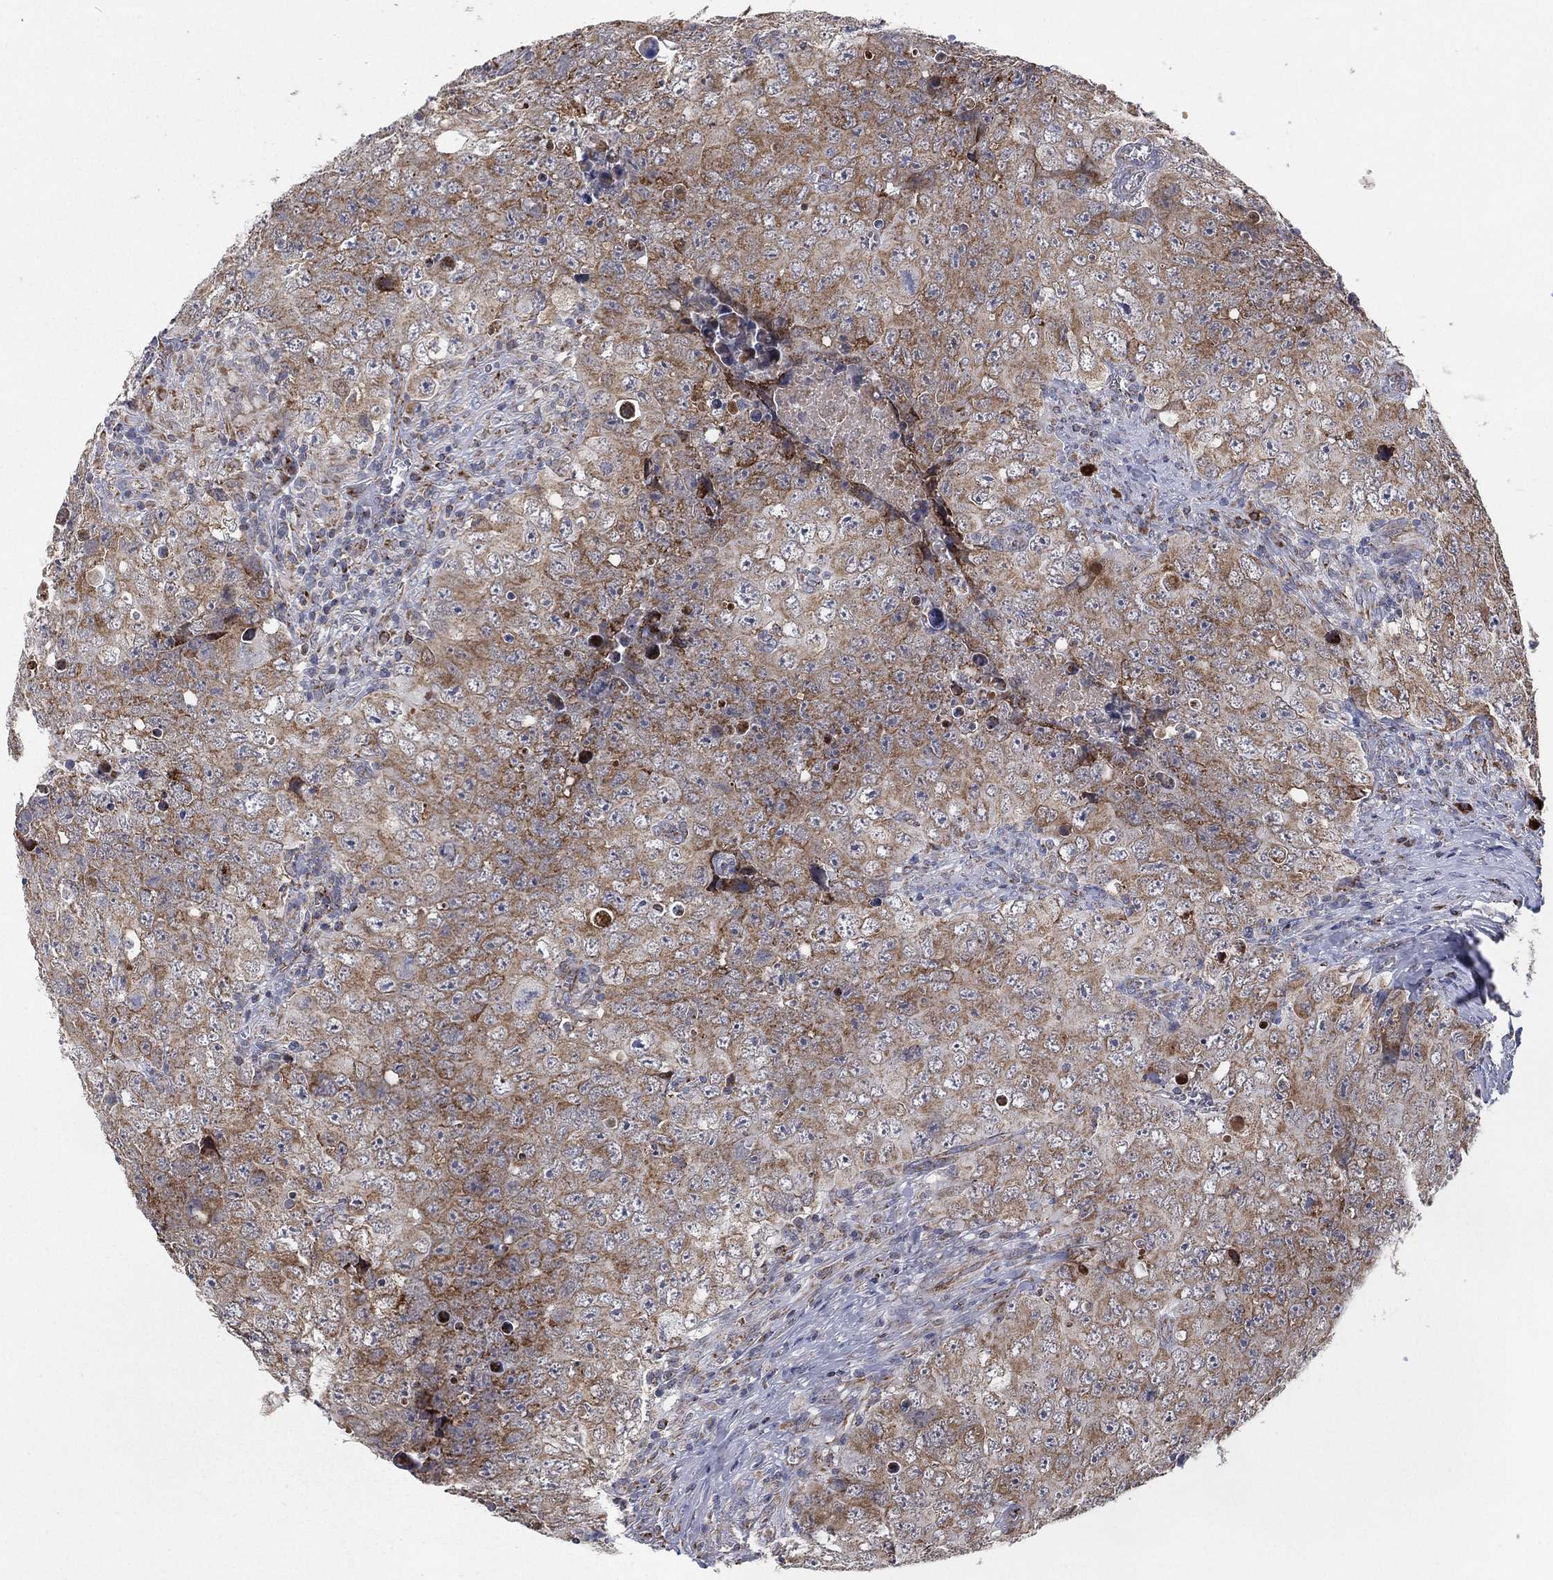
{"staining": {"intensity": "moderate", "quantity": "25%-75%", "location": "cytoplasmic/membranous"}, "tissue": "testis cancer", "cell_type": "Tumor cells", "image_type": "cancer", "snomed": [{"axis": "morphology", "description": "Seminoma, NOS"}, {"axis": "topography", "description": "Testis"}], "caption": "DAB (3,3'-diaminobenzidine) immunohistochemical staining of testis seminoma exhibits moderate cytoplasmic/membranous protein expression in about 25%-75% of tumor cells.", "gene": "PSMG4", "patient": {"sex": "male", "age": 34}}